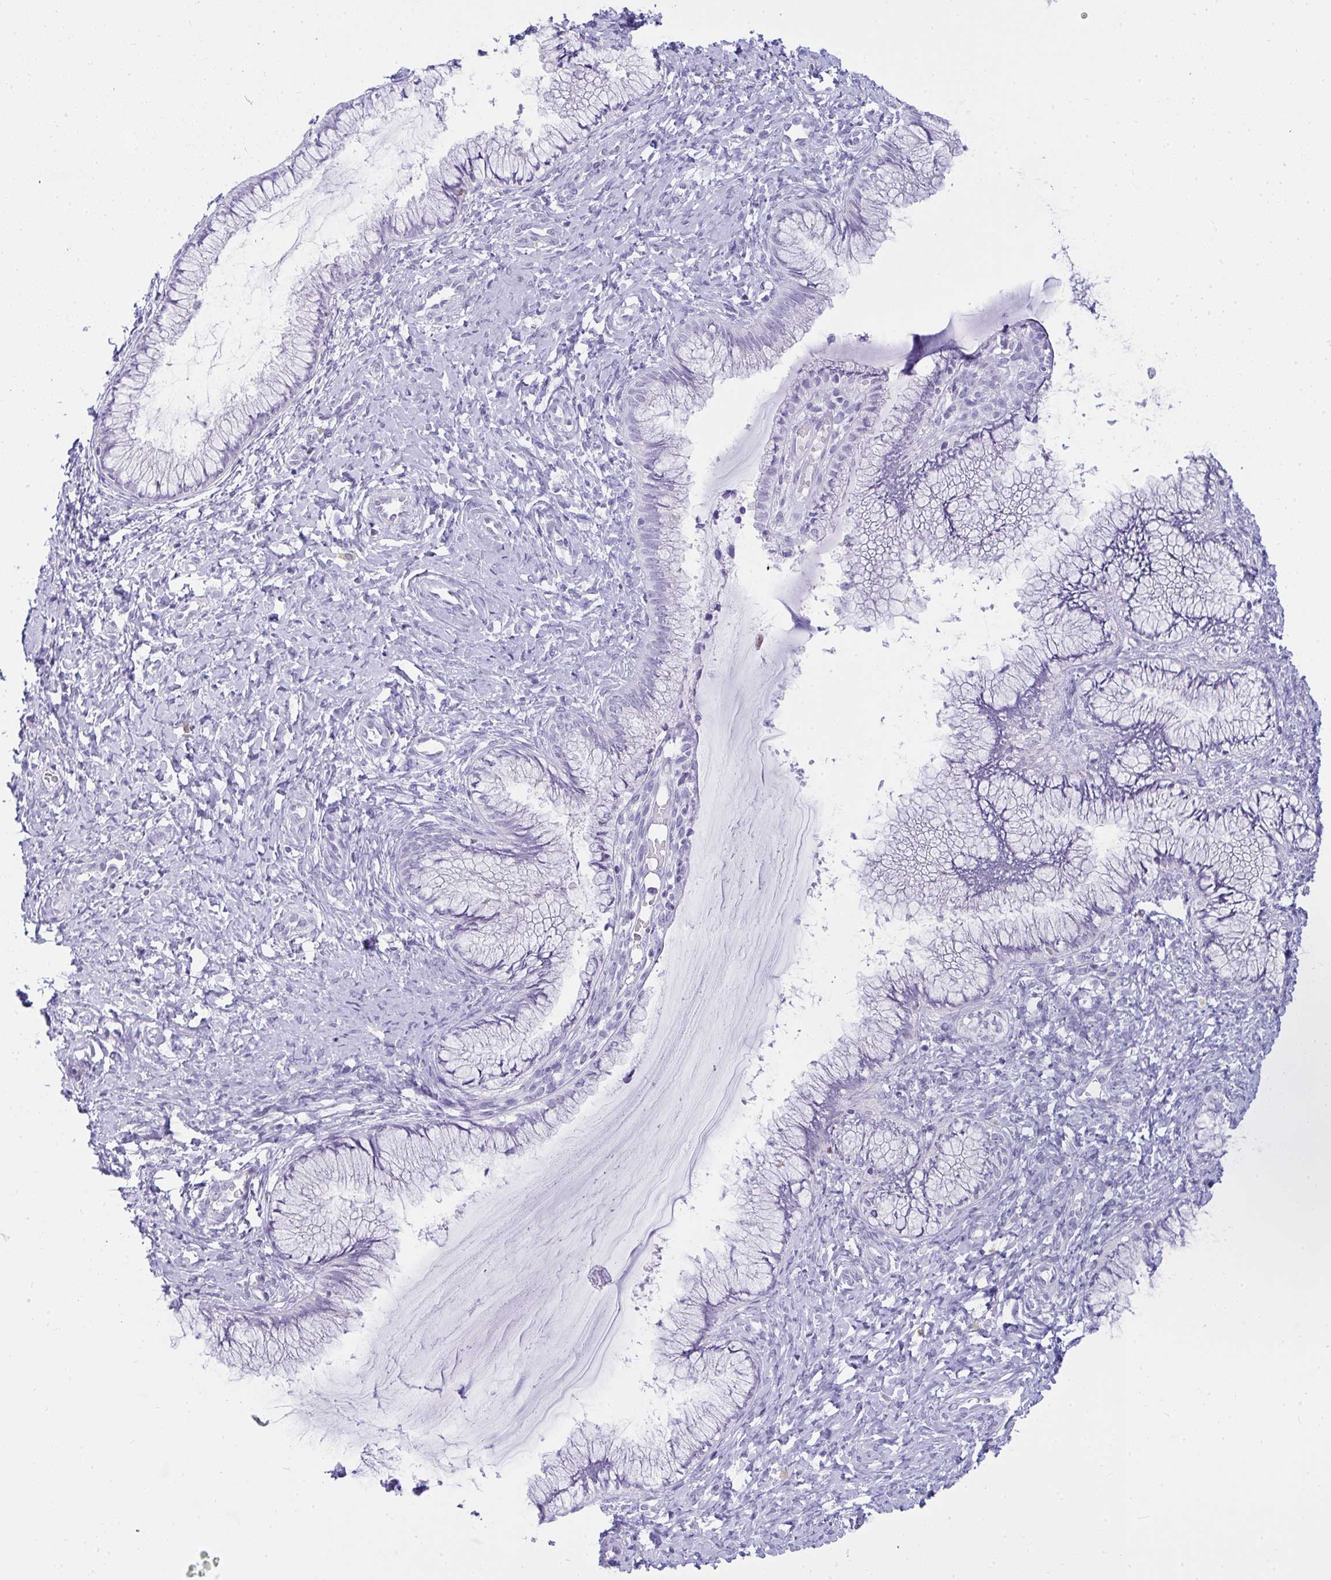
{"staining": {"intensity": "negative", "quantity": "none", "location": "none"}, "tissue": "cervix", "cell_type": "Glandular cells", "image_type": "normal", "snomed": [{"axis": "morphology", "description": "Normal tissue, NOS"}, {"axis": "topography", "description": "Cervix"}], "caption": "A photomicrograph of cervix stained for a protein shows no brown staining in glandular cells.", "gene": "SUZ12", "patient": {"sex": "female", "age": 37}}